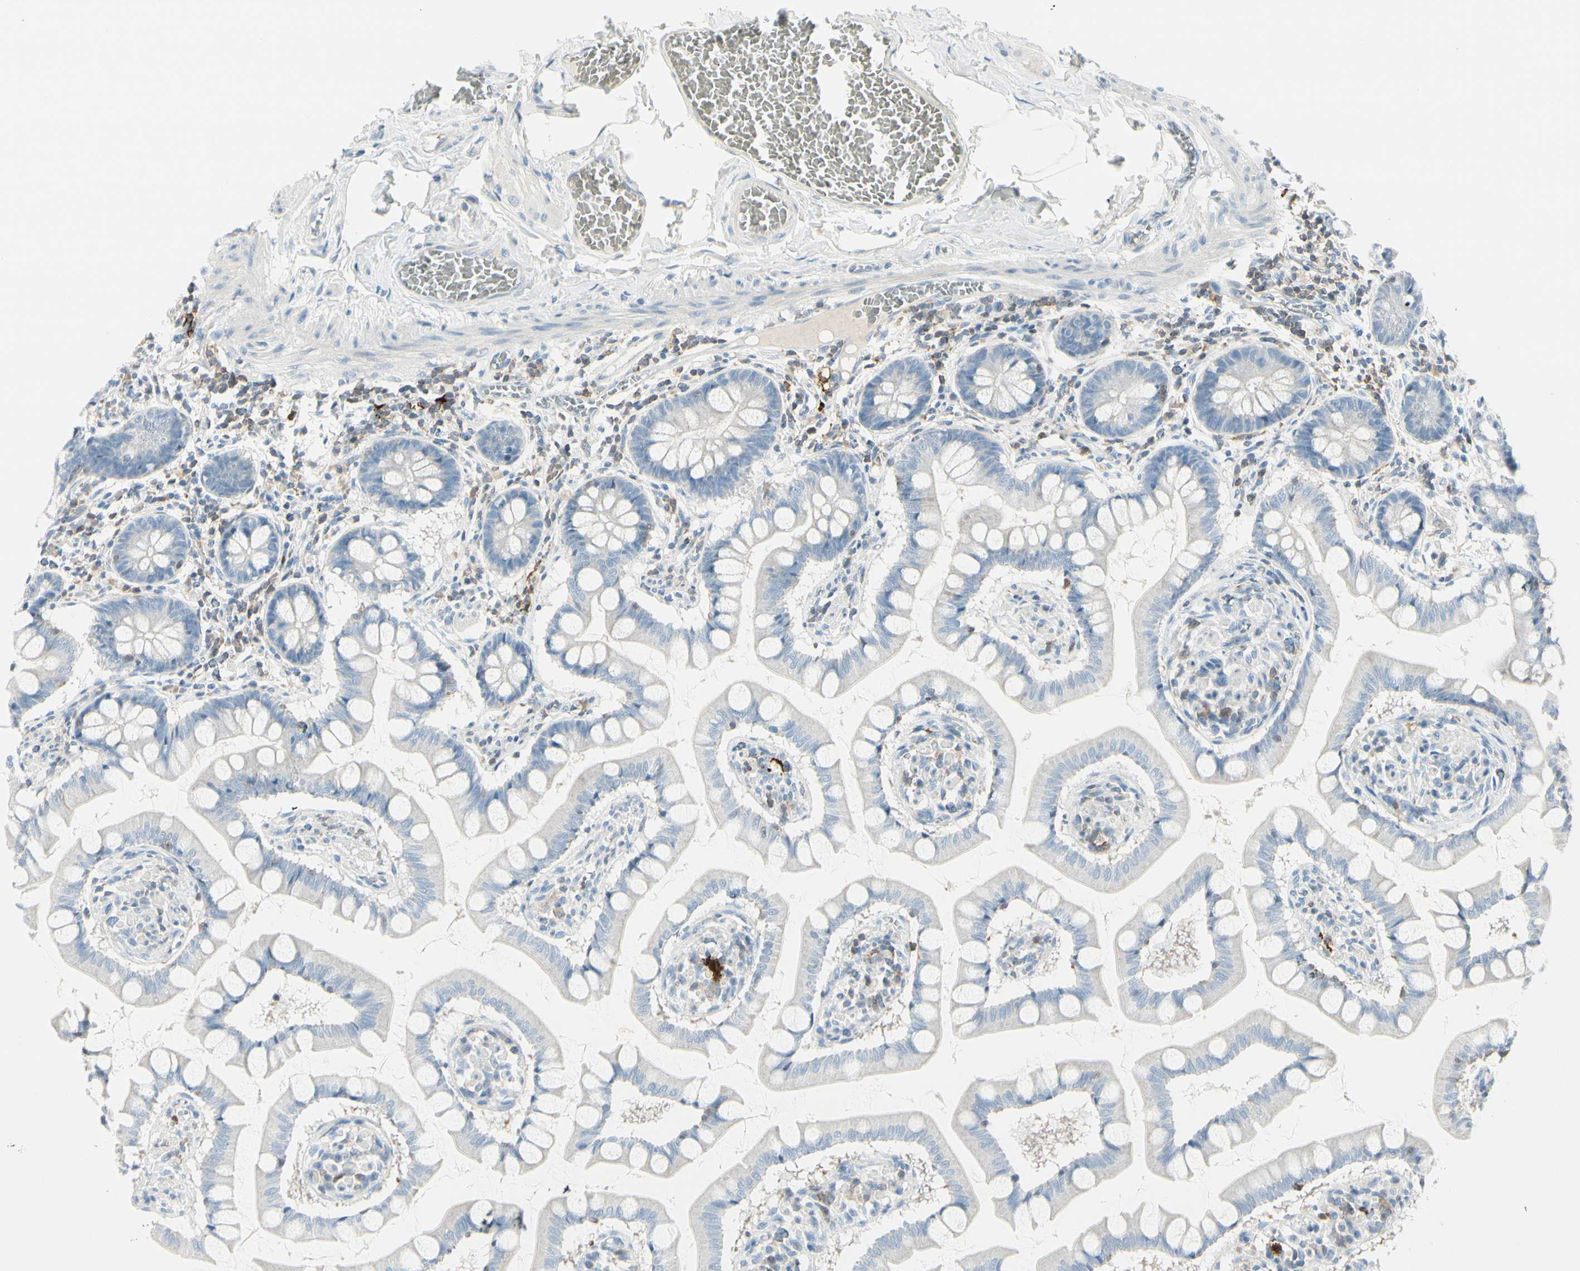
{"staining": {"intensity": "negative", "quantity": "none", "location": "none"}, "tissue": "small intestine", "cell_type": "Glandular cells", "image_type": "normal", "snomed": [{"axis": "morphology", "description": "Normal tissue, NOS"}, {"axis": "topography", "description": "Small intestine"}], "caption": "The image displays no staining of glandular cells in normal small intestine.", "gene": "TRAF1", "patient": {"sex": "male", "age": 41}}